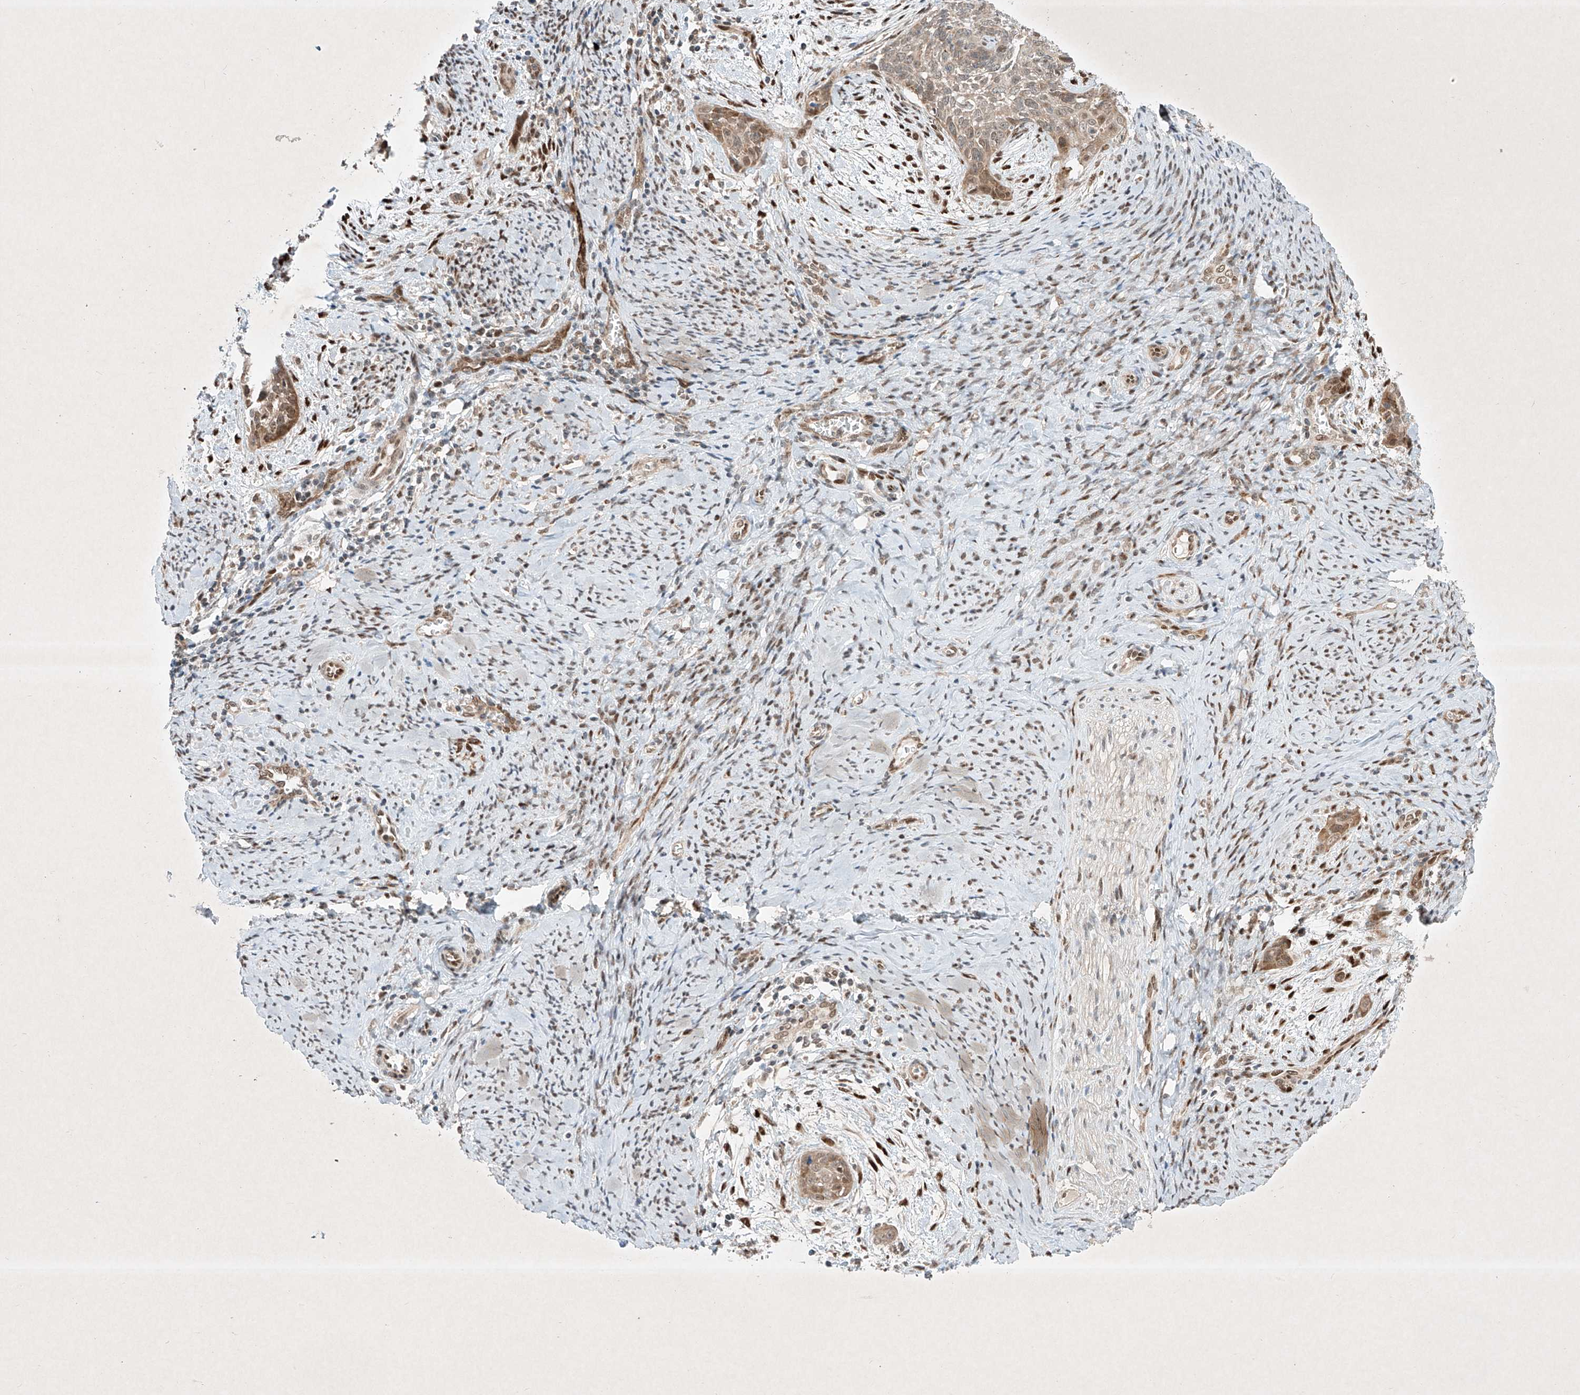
{"staining": {"intensity": "moderate", "quantity": "<25%", "location": "cytoplasmic/membranous"}, "tissue": "cervical cancer", "cell_type": "Tumor cells", "image_type": "cancer", "snomed": [{"axis": "morphology", "description": "Squamous cell carcinoma, NOS"}, {"axis": "topography", "description": "Cervix"}], "caption": "An IHC micrograph of tumor tissue is shown. Protein staining in brown highlights moderate cytoplasmic/membranous positivity in squamous cell carcinoma (cervical) within tumor cells. (DAB IHC, brown staining for protein, blue staining for nuclei).", "gene": "EPG5", "patient": {"sex": "female", "age": 33}}